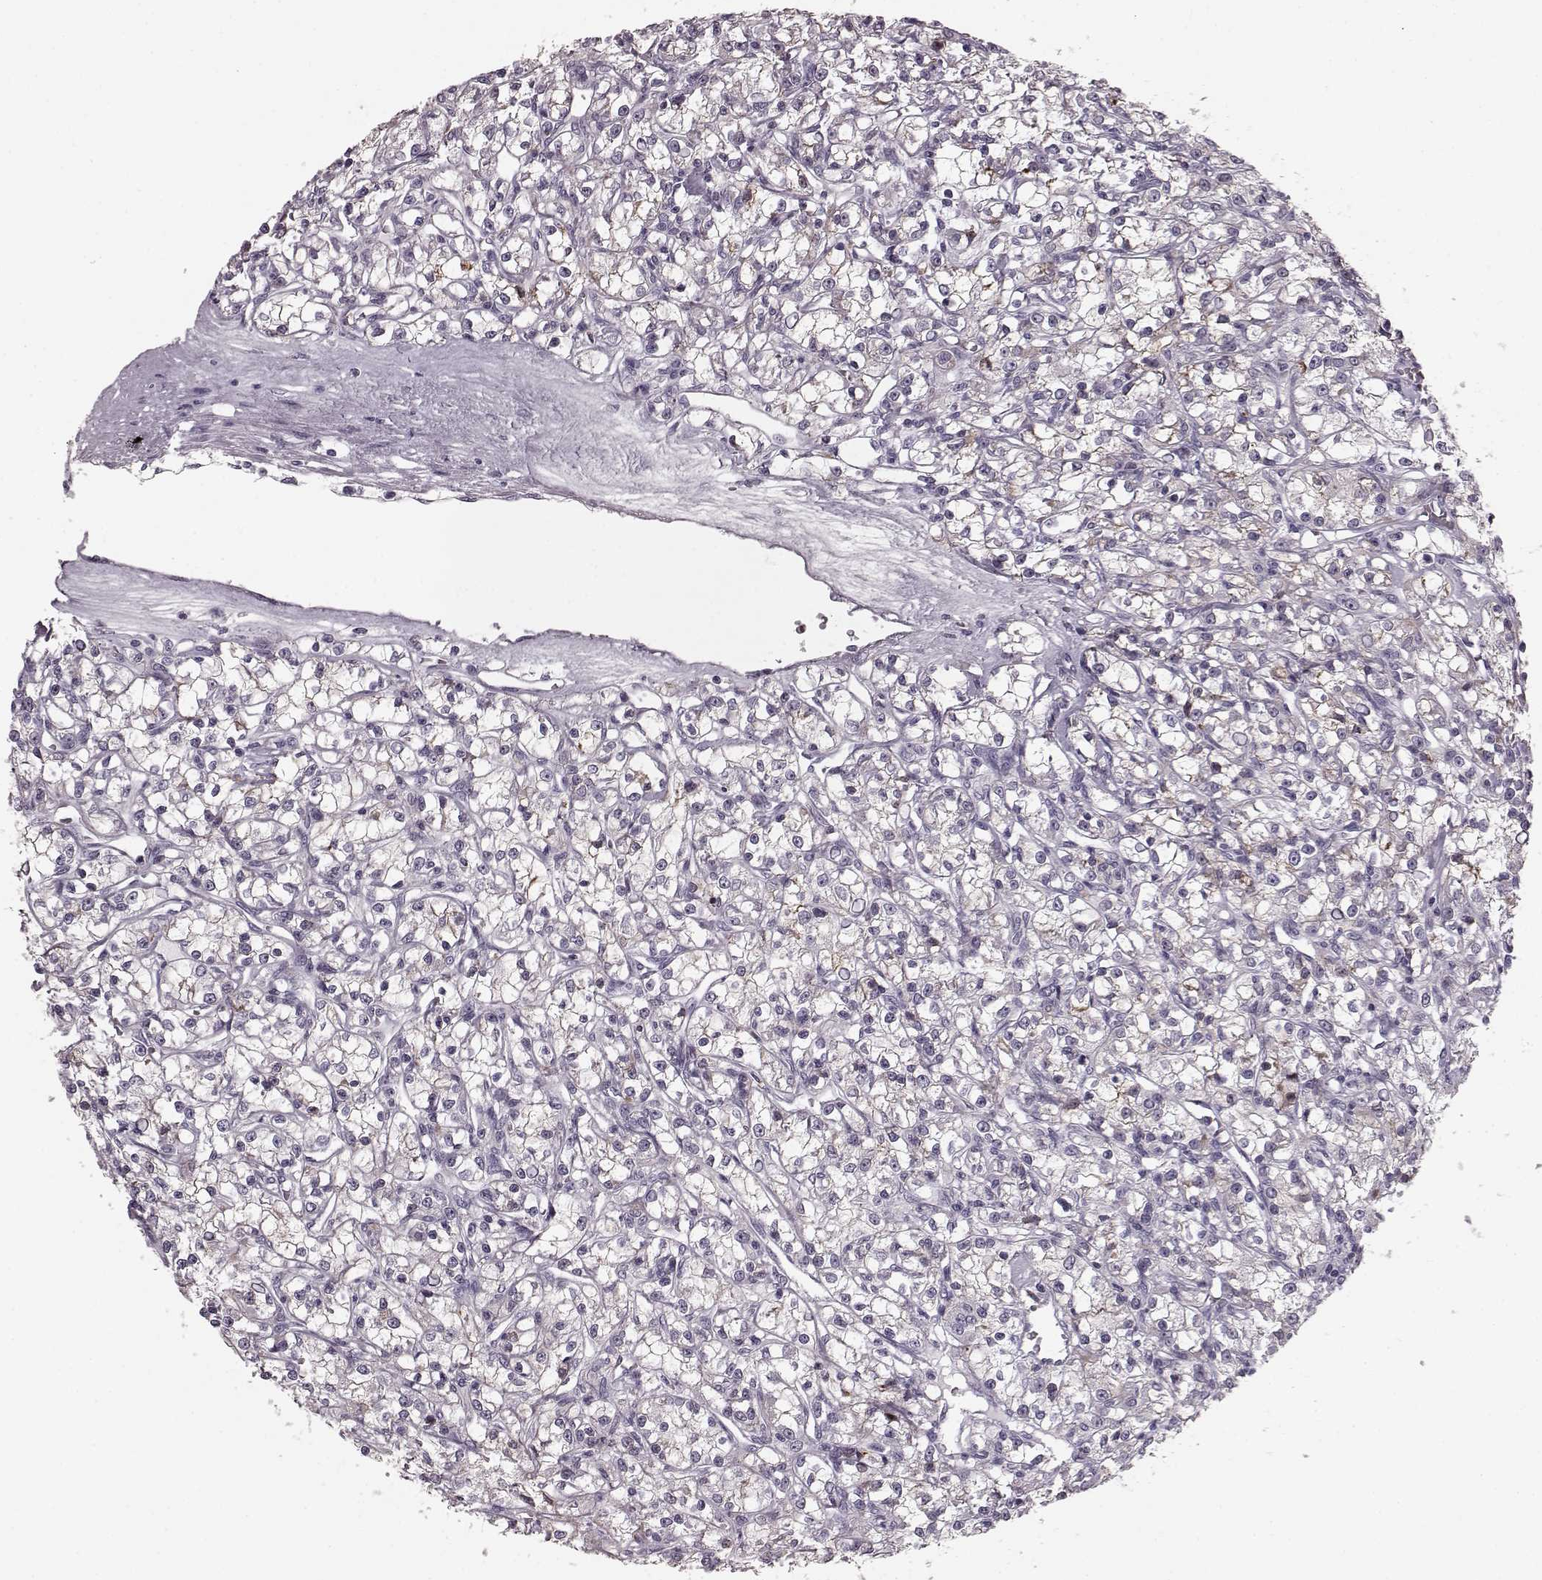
{"staining": {"intensity": "negative", "quantity": "none", "location": "none"}, "tissue": "renal cancer", "cell_type": "Tumor cells", "image_type": "cancer", "snomed": [{"axis": "morphology", "description": "Adenocarcinoma, NOS"}, {"axis": "topography", "description": "Kidney"}], "caption": "Adenocarcinoma (renal) was stained to show a protein in brown. There is no significant positivity in tumor cells.", "gene": "CST7", "patient": {"sex": "female", "age": 59}}